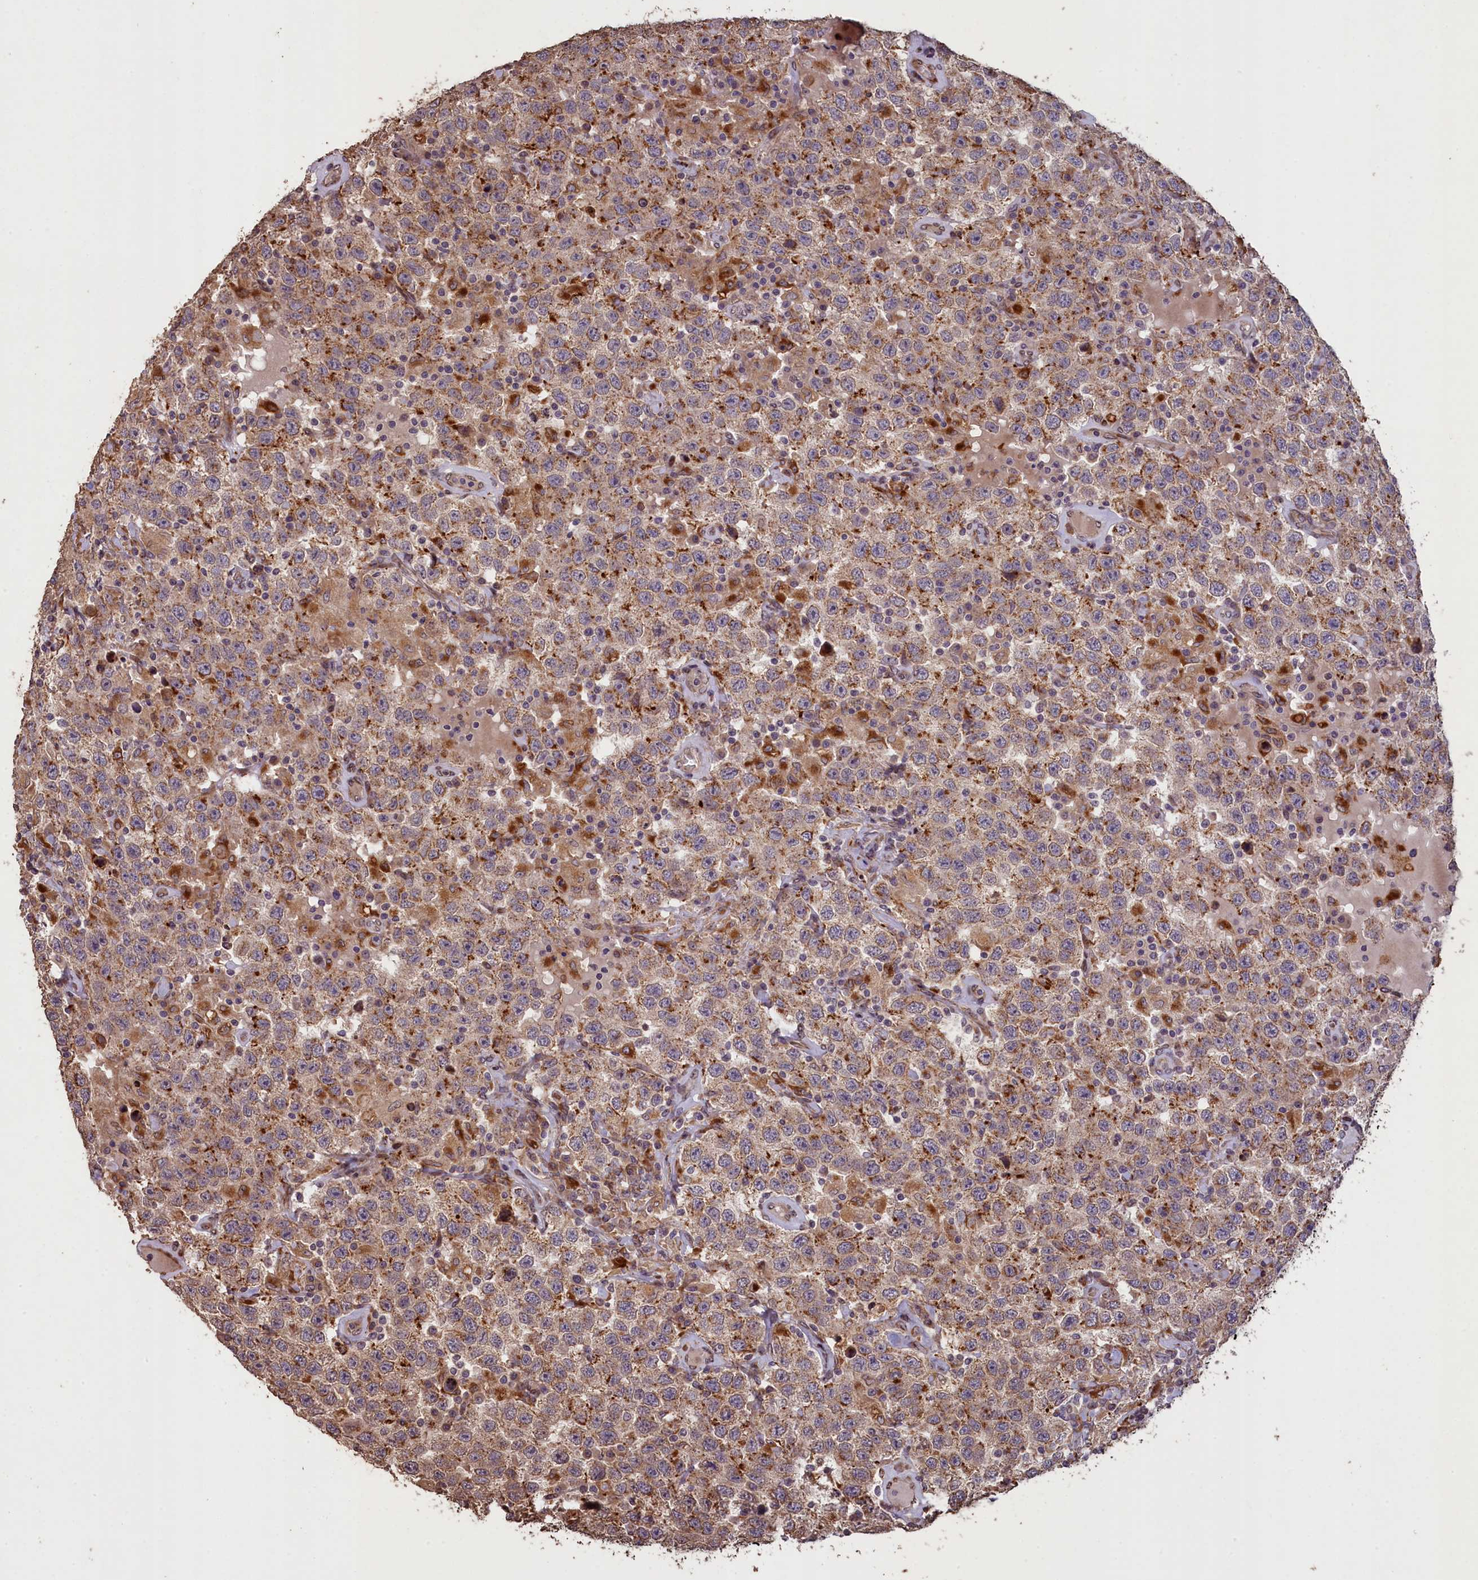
{"staining": {"intensity": "moderate", "quantity": ">75%", "location": "cytoplasmic/membranous"}, "tissue": "testis cancer", "cell_type": "Tumor cells", "image_type": "cancer", "snomed": [{"axis": "morphology", "description": "Seminoma, NOS"}, {"axis": "topography", "description": "Testis"}], "caption": "Moderate cytoplasmic/membranous positivity for a protein is identified in about >75% of tumor cells of testis cancer using immunohistochemistry (IHC).", "gene": "SLC38A7", "patient": {"sex": "male", "age": 41}}